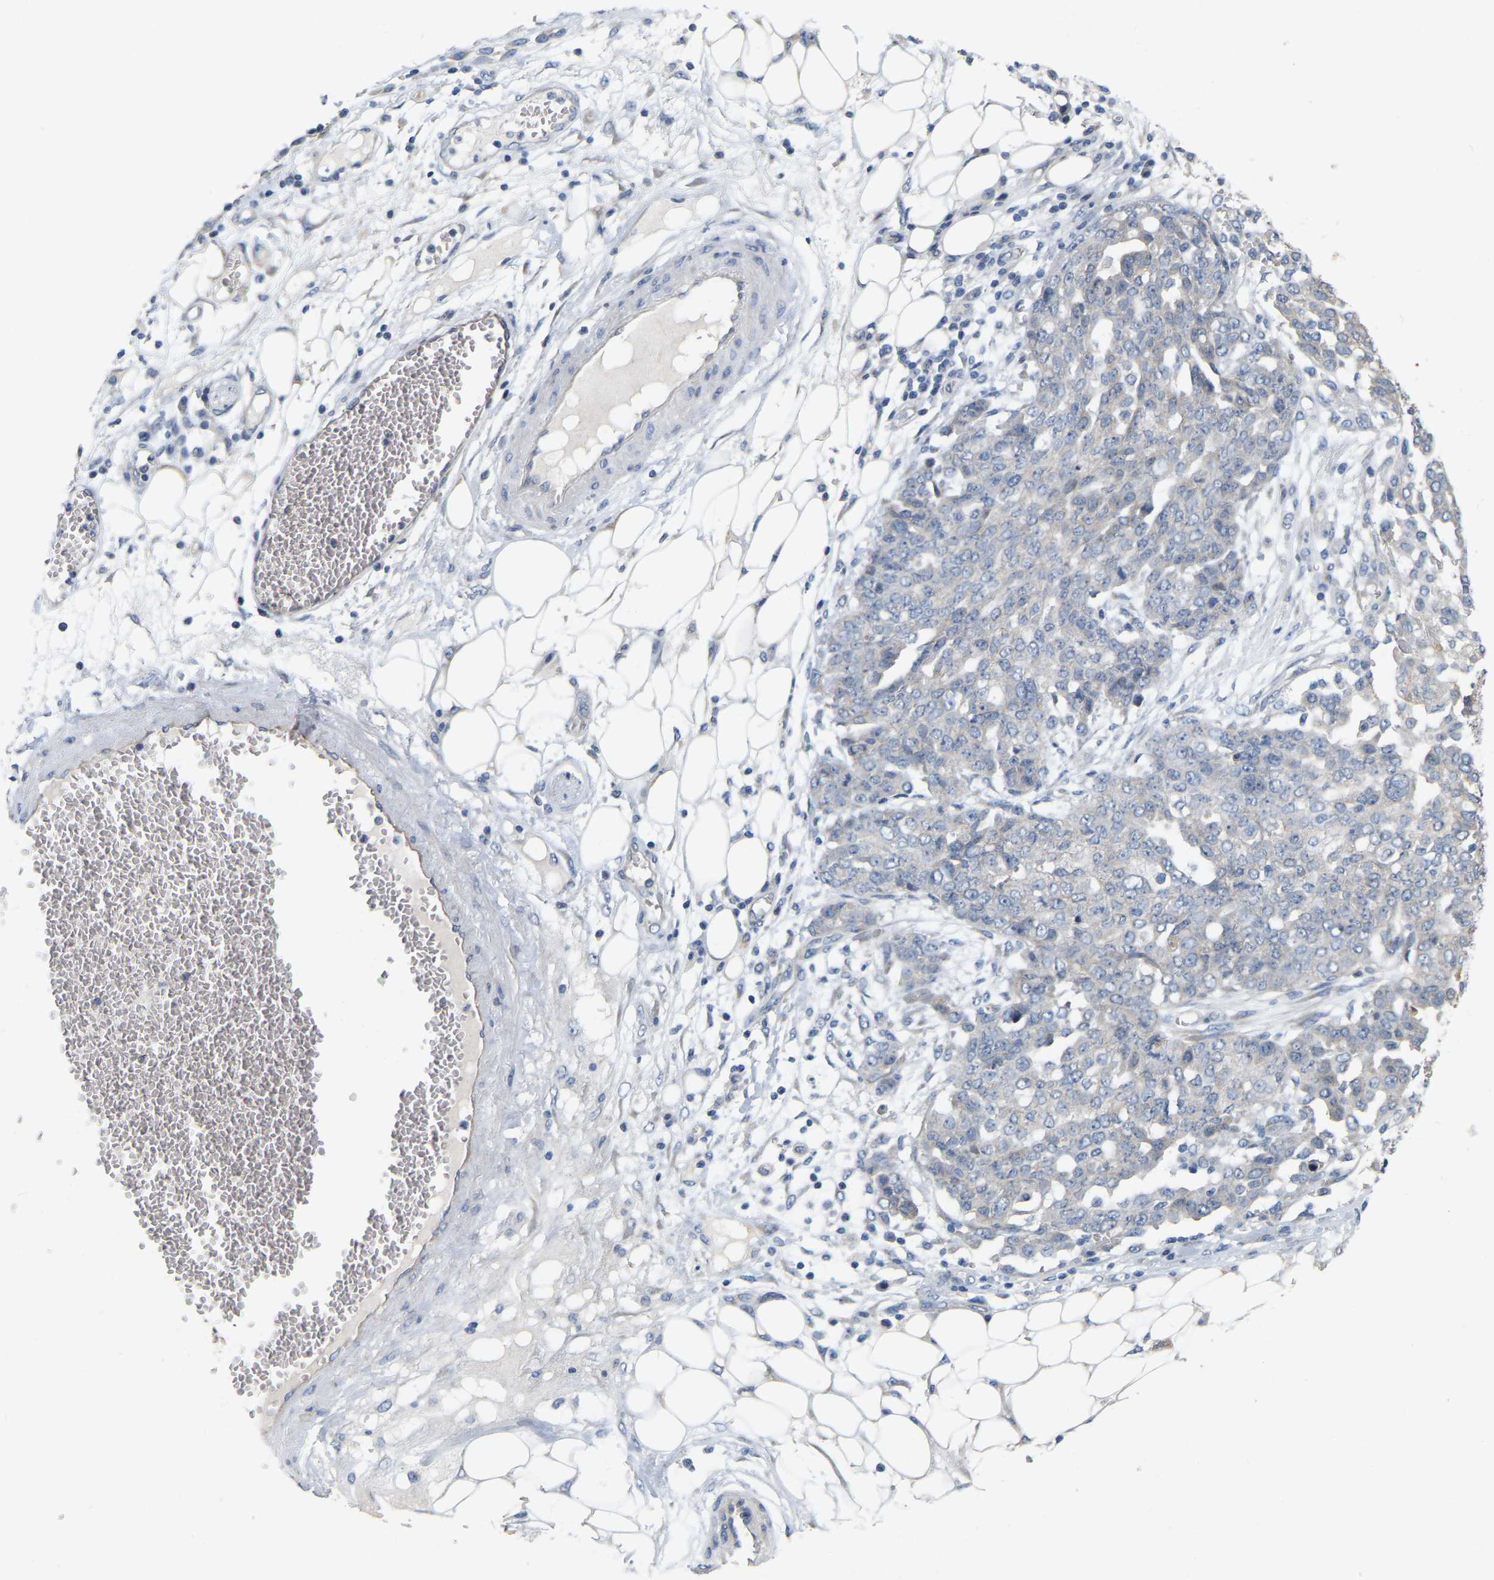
{"staining": {"intensity": "negative", "quantity": "none", "location": "none"}, "tissue": "ovarian cancer", "cell_type": "Tumor cells", "image_type": "cancer", "snomed": [{"axis": "morphology", "description": "Cystadenocarcinoma, serous, NOS"}, {"axis": "topography", "description": "Soft tissue"}, {"axis": "topography", "description": "Ovary"}], "caption": "Serous cystadenocarcinoma (ovarian) was stained to show a protein in brown. There is no significant expression in tumor cells.", "gene": "SSH1", "patient": {"sex": "female", "age": 57}}